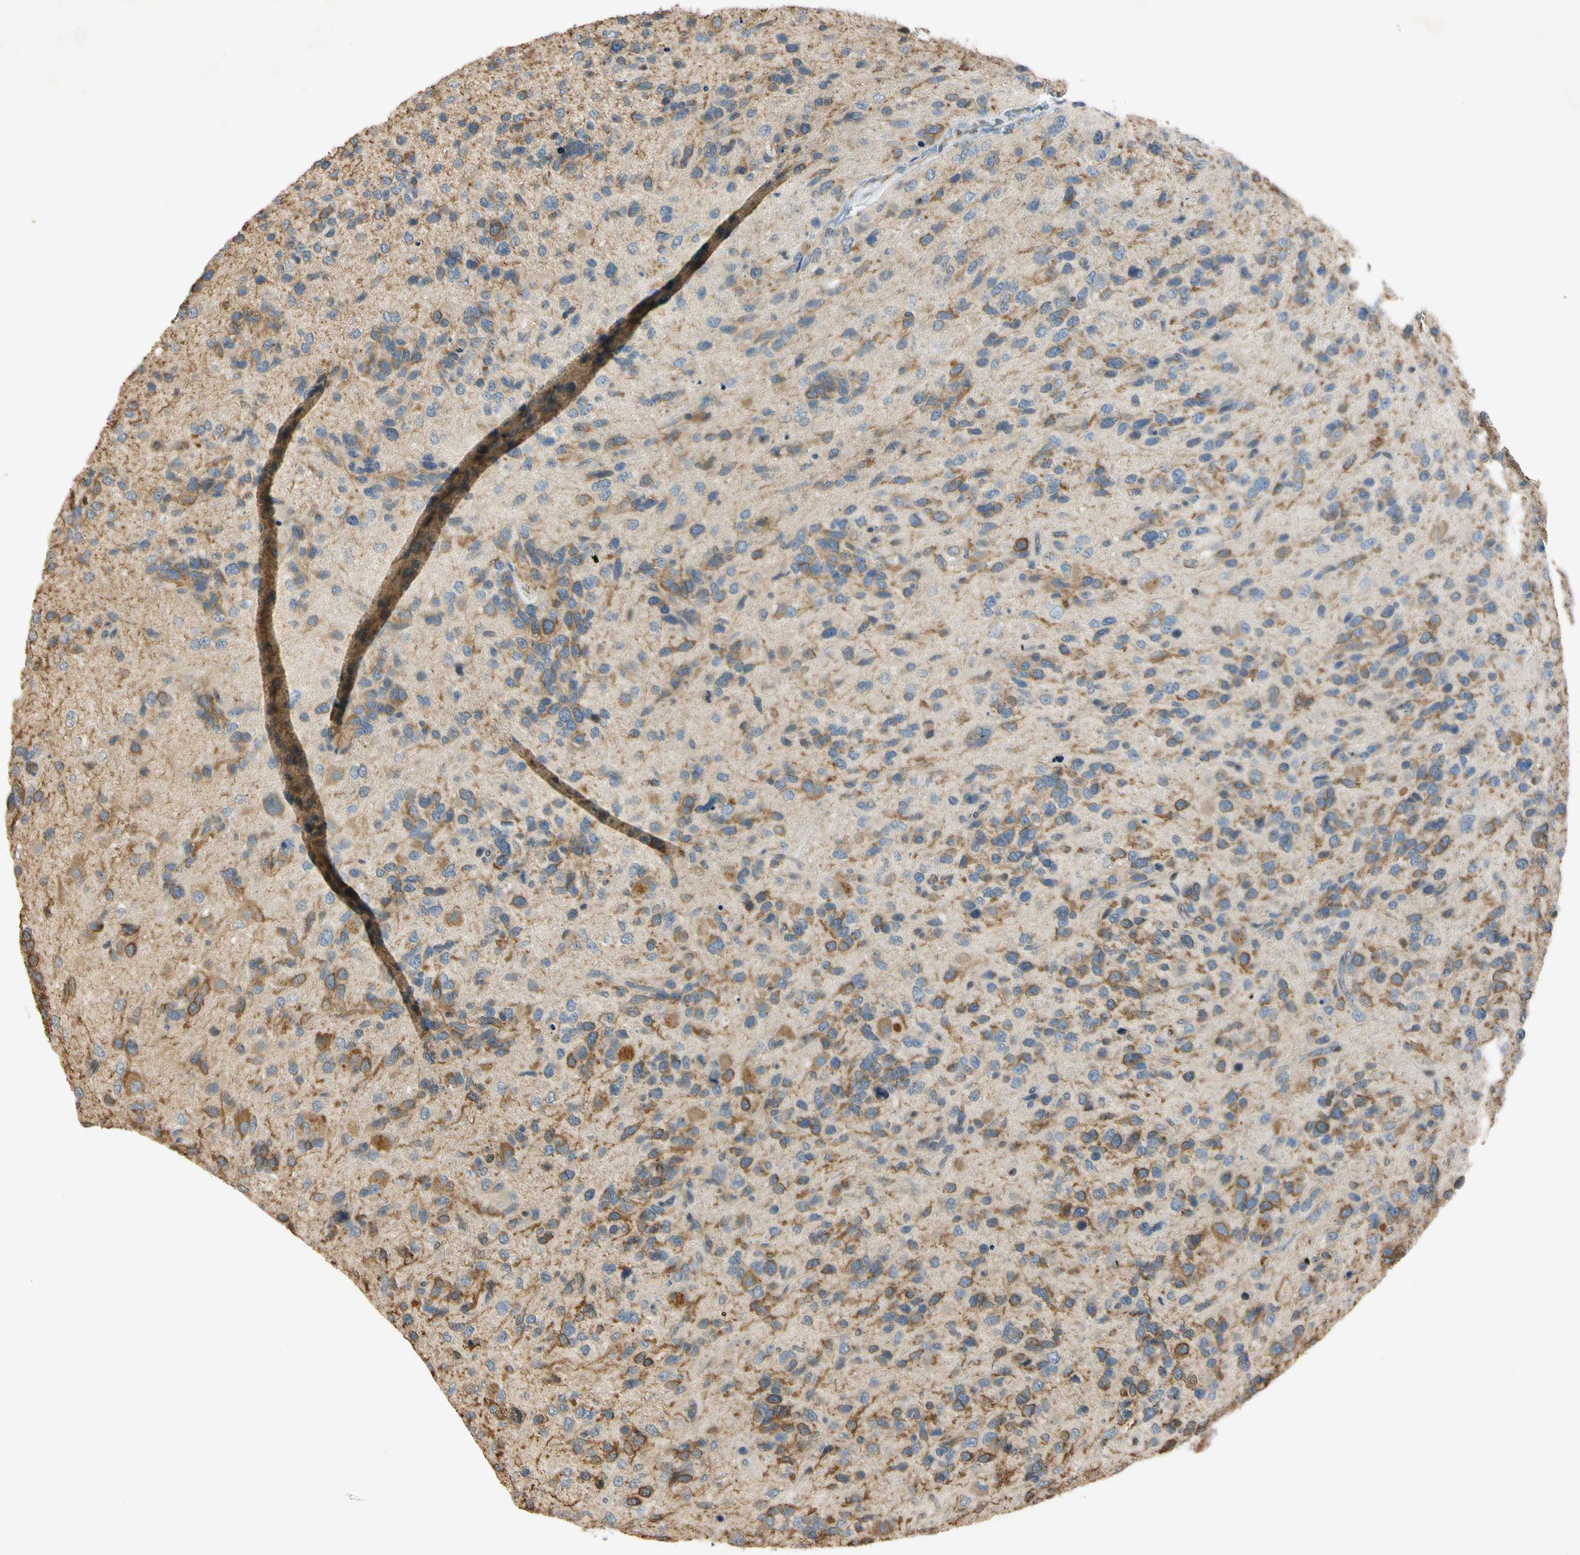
{"staining": {"intensity": "moderate", "quantity": ">75%", "location": "cytoplasmic/membranous"}, "tissue": "glioma", "cell_type": "Tumor cells", "image_type": "cancer", "snomed": [{"axis": "morphology", "description": "Glioma, malignant, High grade"}, {"axis": "topography", "description": "Brain"}], "caption": "Protein staining of glioma tissue demonstrates moderate cytoplasmic/membranous positivity in about >75% of tumor cells.", "gene": "RPS6KB2", "patient": {"sex": "female", "age": 58}}